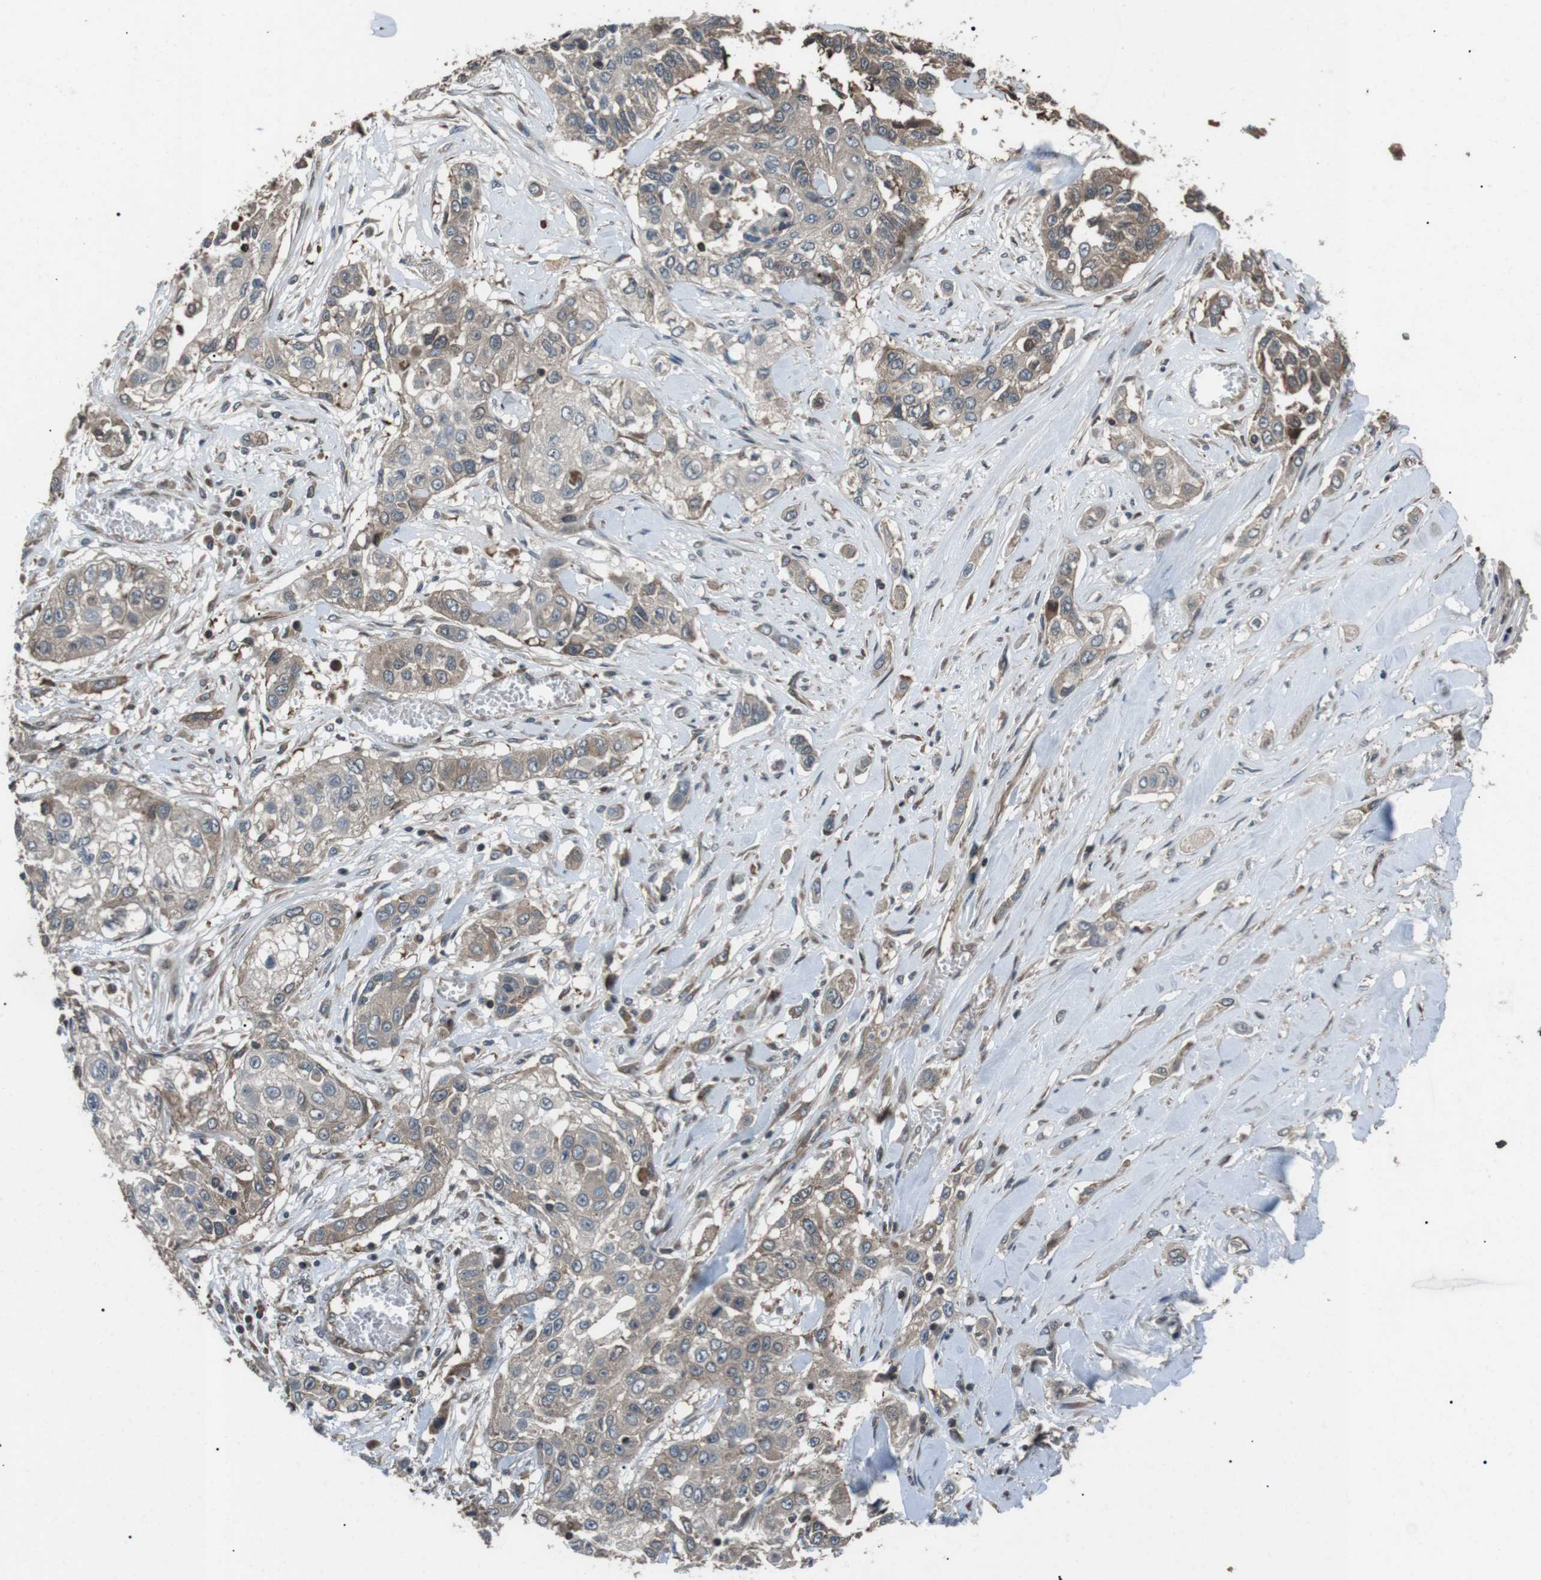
{"staining": {"intensity": "weak", "quantity": "<25%", "location": "cytoplasmic/membranous"}, "tissue": "lung cancer", "cell_type": "Tumor cells", "image_type": "cancer", "snomed": [{"axis": "morphology", "description": "Squamous cell carcinoma, NOS"}, {"axis": "topography", "description": "Lung"}], "caption": "Human lung cancer (squamous cell carcinoma) stained for a protein using IHC exhibits no staining in tumor cells.", "gene": "GPR161", "patient": {"sex": "male", "age": 71}}